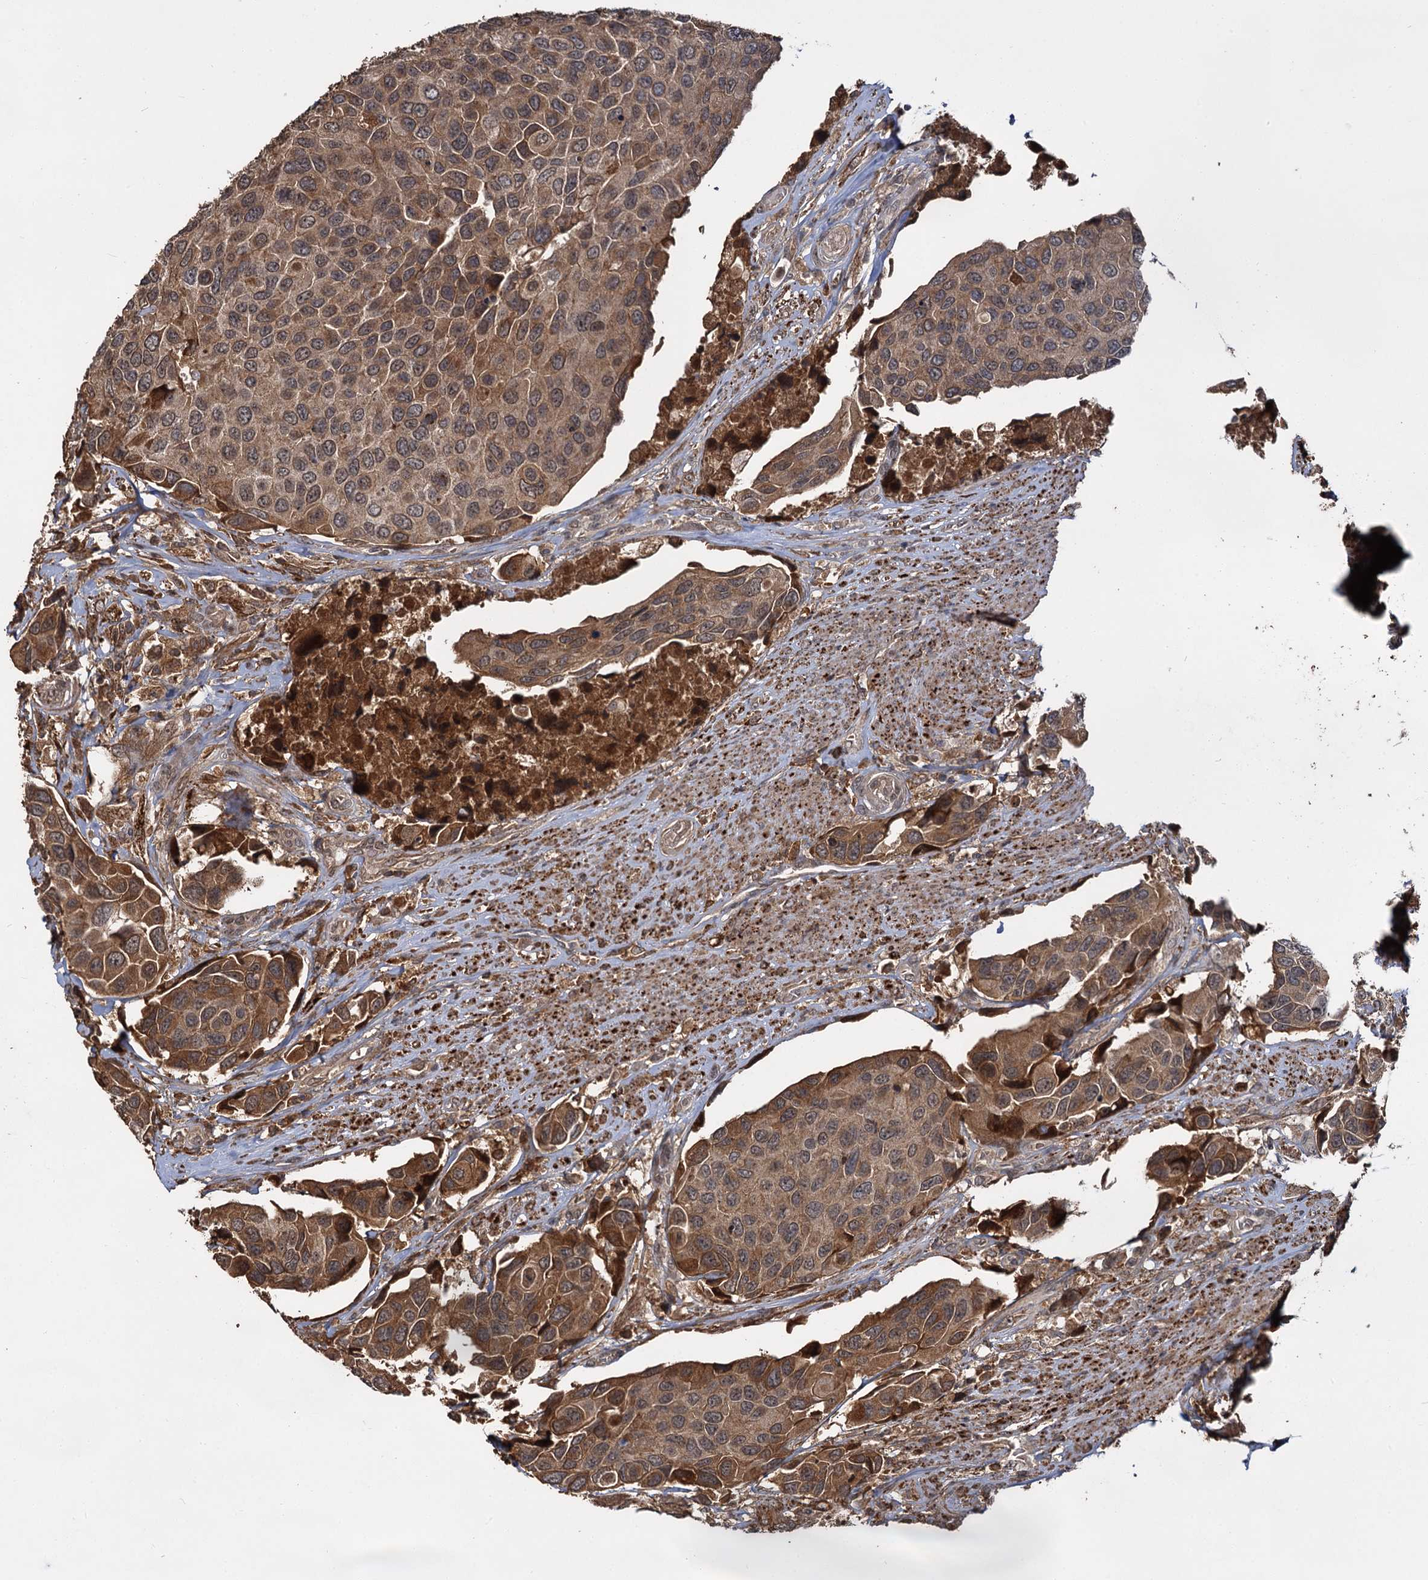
{"staining": {"intensity": "moderate", "quantity": ">75%", "location": "cytoplasmic/membranous"}, "tissue": "urothelial cancer", "cell_type": "Tumor cells", "image_type": "cancer", "snomed": [{"axis": "morphology", "description": "Urothelial carcinoma, High grade"}, {"axis": "topography", "description": "Urinary bladder"}], "caption": "Urothelial carcinoma (high-grade) stained with a brown dye shows moderate cytoplasmic/membranous positive staining in about >75% of tumor cells.", "gene": "MBD6", "patient": {"sex": "male", "age": 74}}